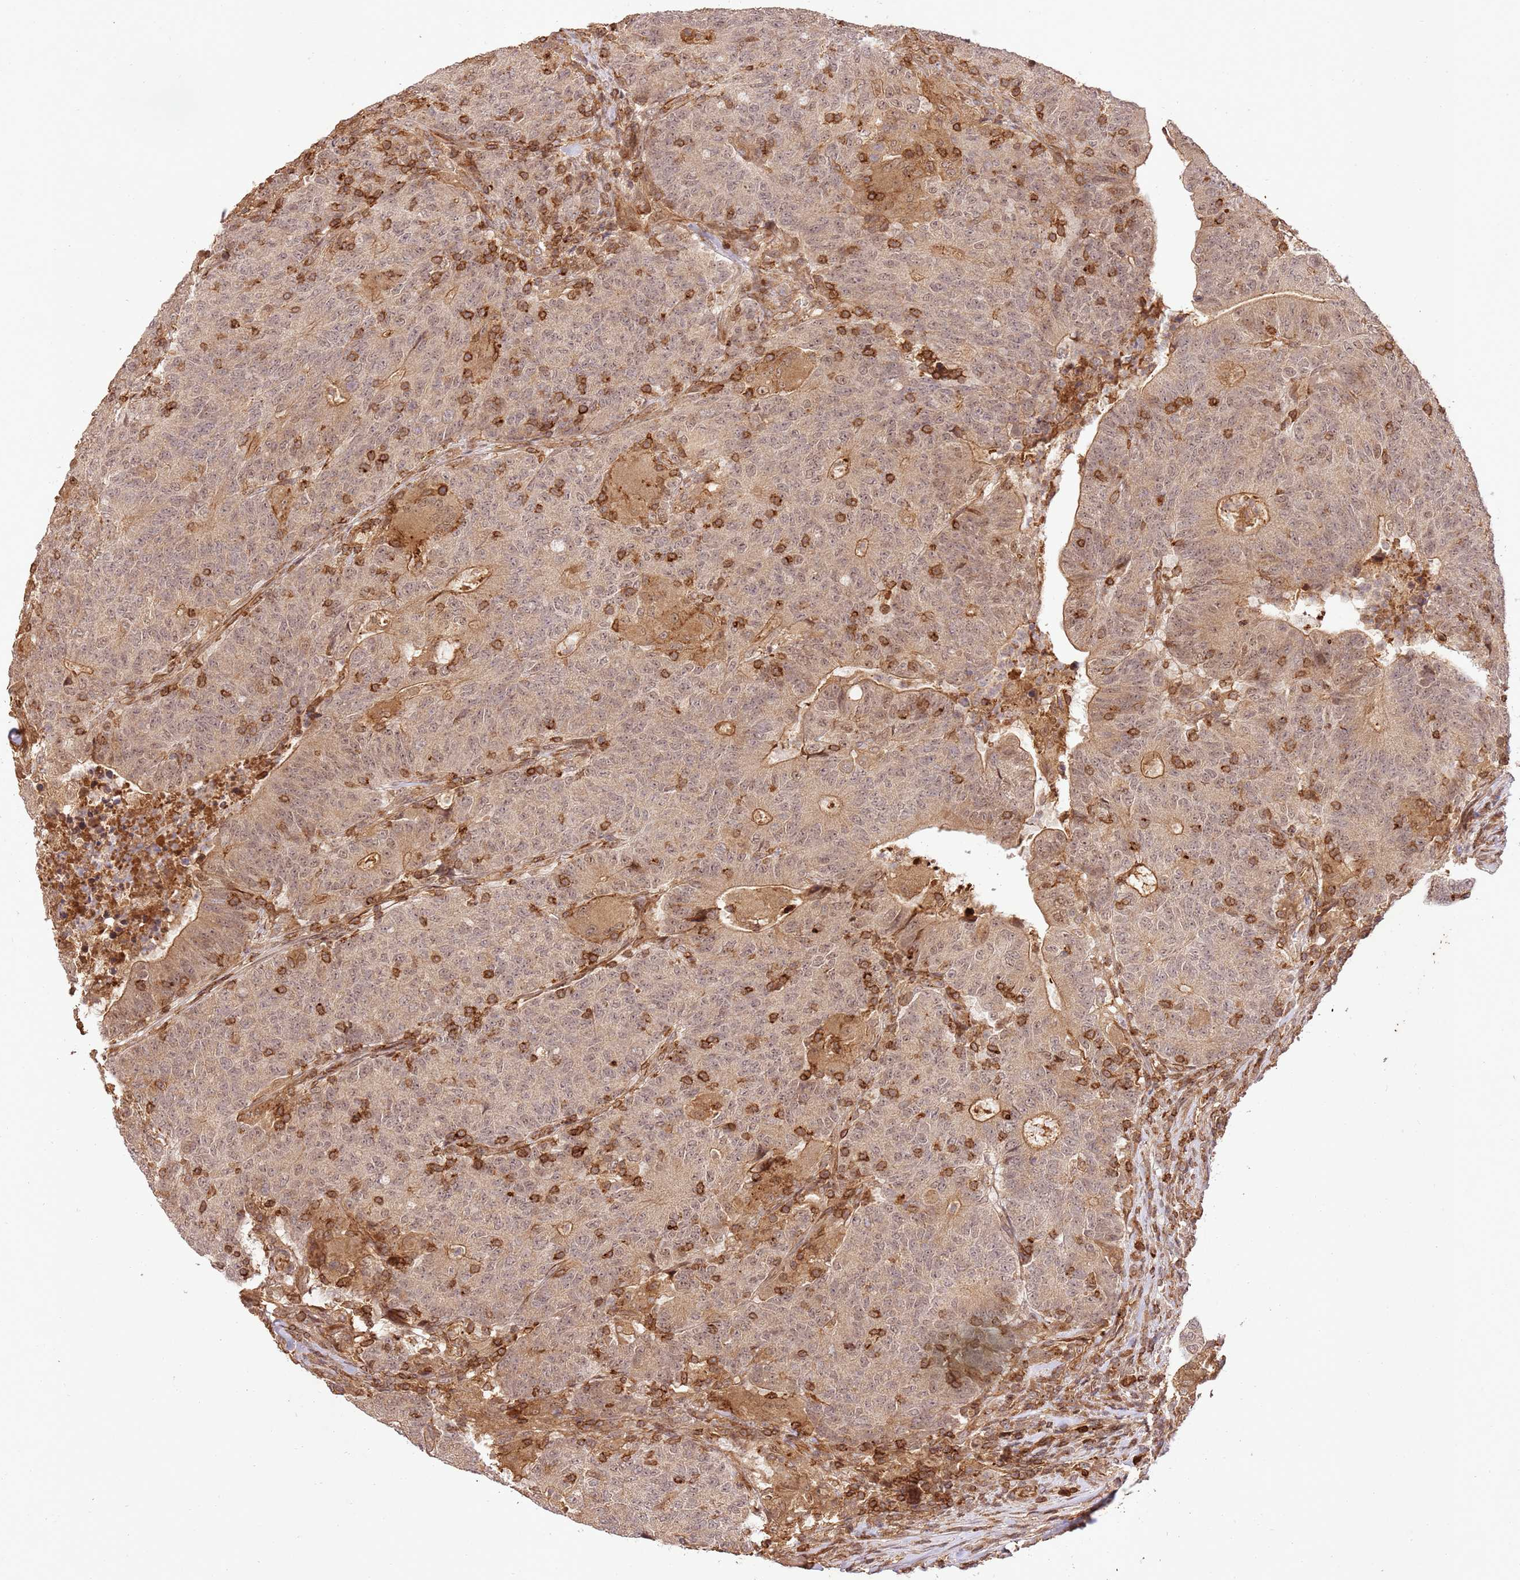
{"staining": {"intensity": "weak", "quantity": ">75%", "location": "cytoplasmic/membranous"}, "tissue": "colorectal cancer", "cell_type": "Tumor cells", "image_type": "cancer", "snomed": [{"axis": "morphology", "description": "Adenocarcinoma, NOS"}, {"axis": "topography", "description": "Colon"}], "caption": "Protein expression analysis of human colorectal cancer (adenocarcinoma) reveals weak cytoplasmic/membranous positivity in approximately >75% of tumor cells.", "gene": "KATNAL2", "patient": {"sex": "female", "age": 75}}